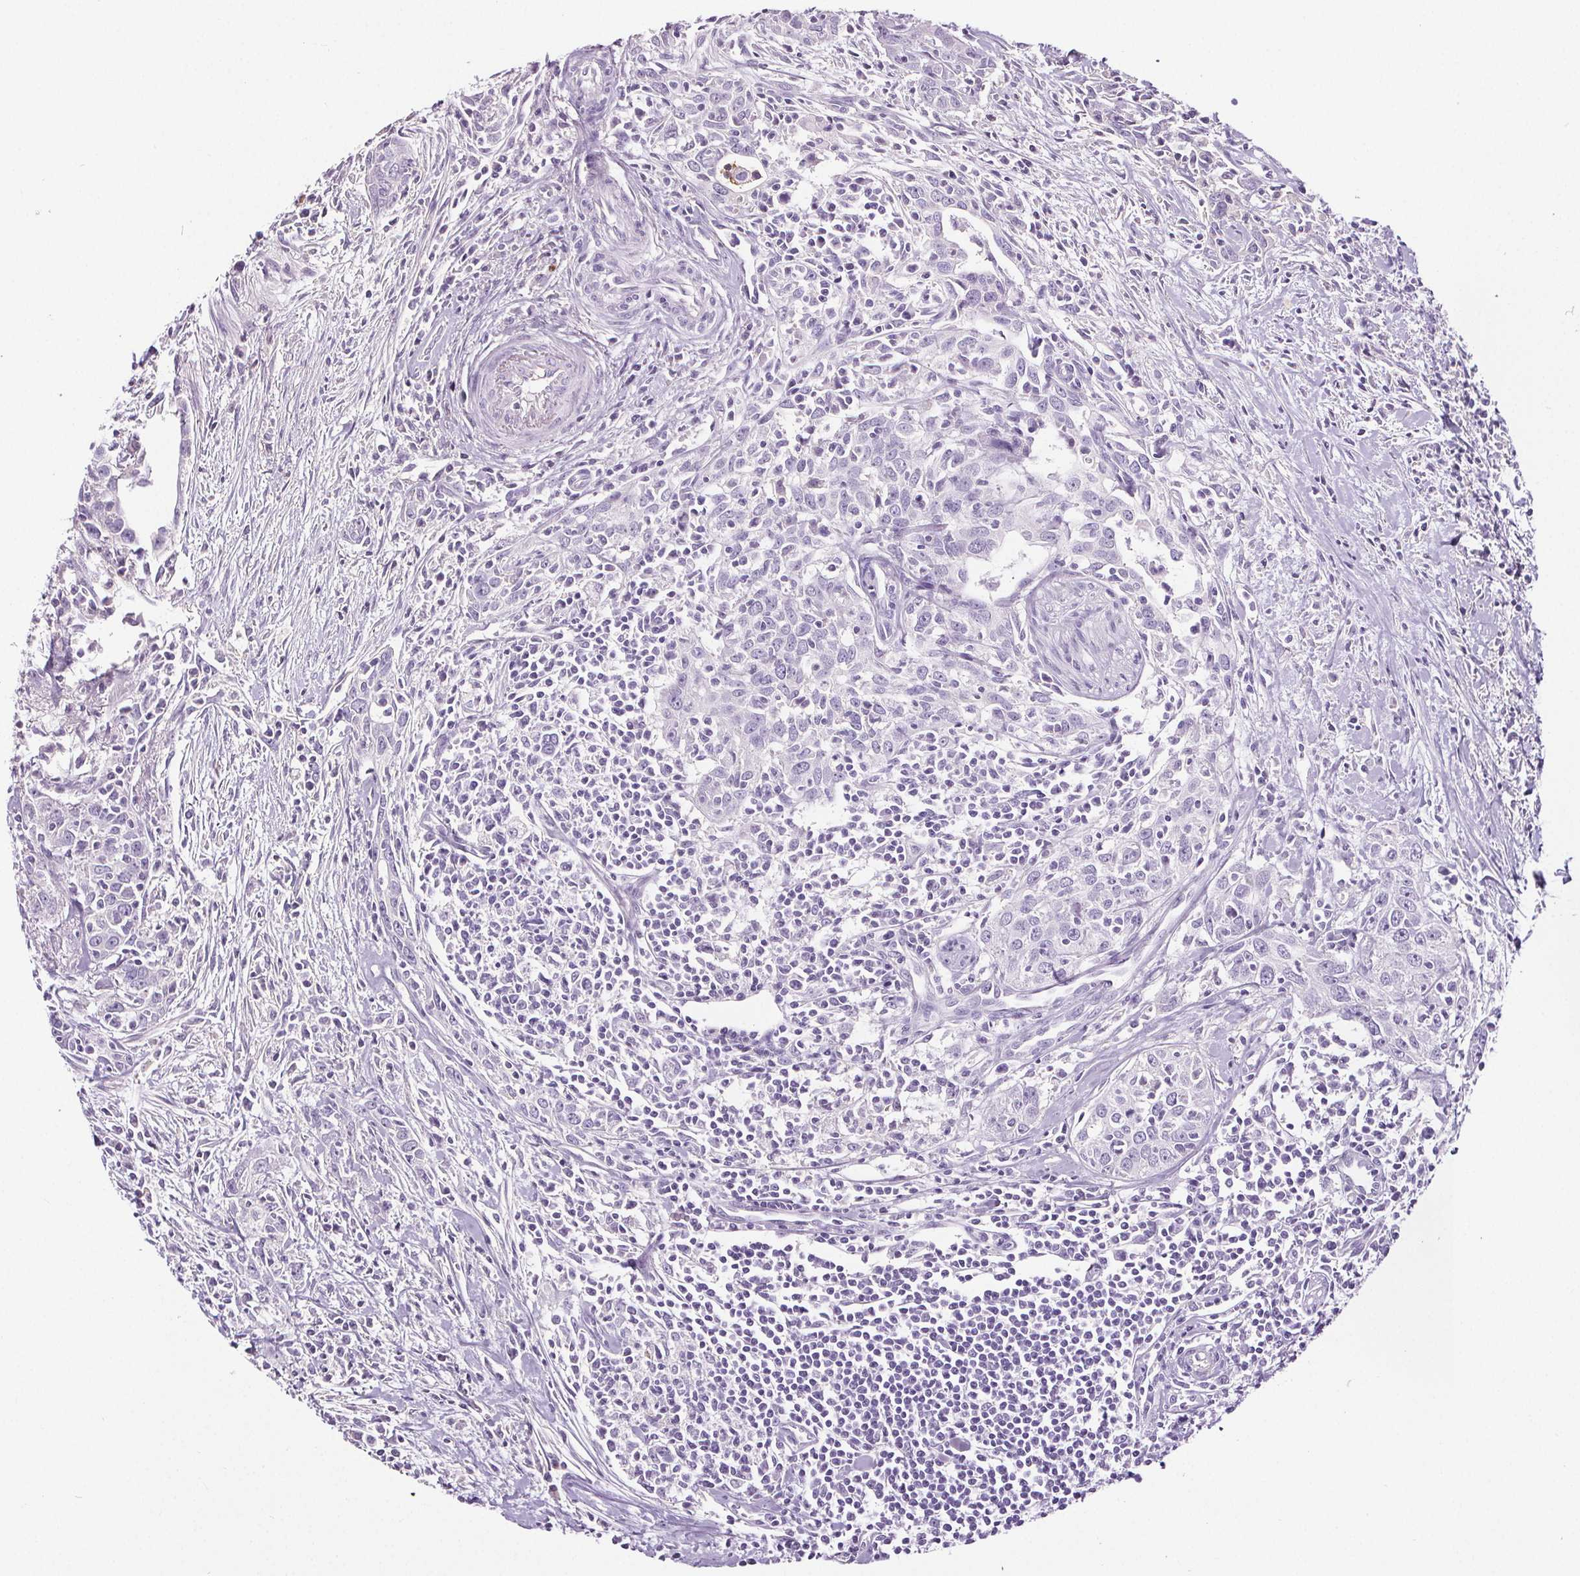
{"staining": {"intensity": "negative", "quantity": "none", "location": "none"}, "tissue": "urothelial cancer", "cell_type": "Tumor cells", "image_type": "cancer", "snomed": [{"axis": "morphology", "description": "Urothelial carcinoma, High grade"}, {"axis": "topography", "description": "Urinary bladder"}], "caption": "This image is of urothelial cancer stained with immunohistochemistry to label a protein in brown with the nuclei are counter-stained blue. There is no staining in tumor cells. (Brightfield microscopy of DAB immunohistochemistry (IHC) at high magnification).", "gene": "CD5L", "patient": {"sex": "male", "age": 83}}